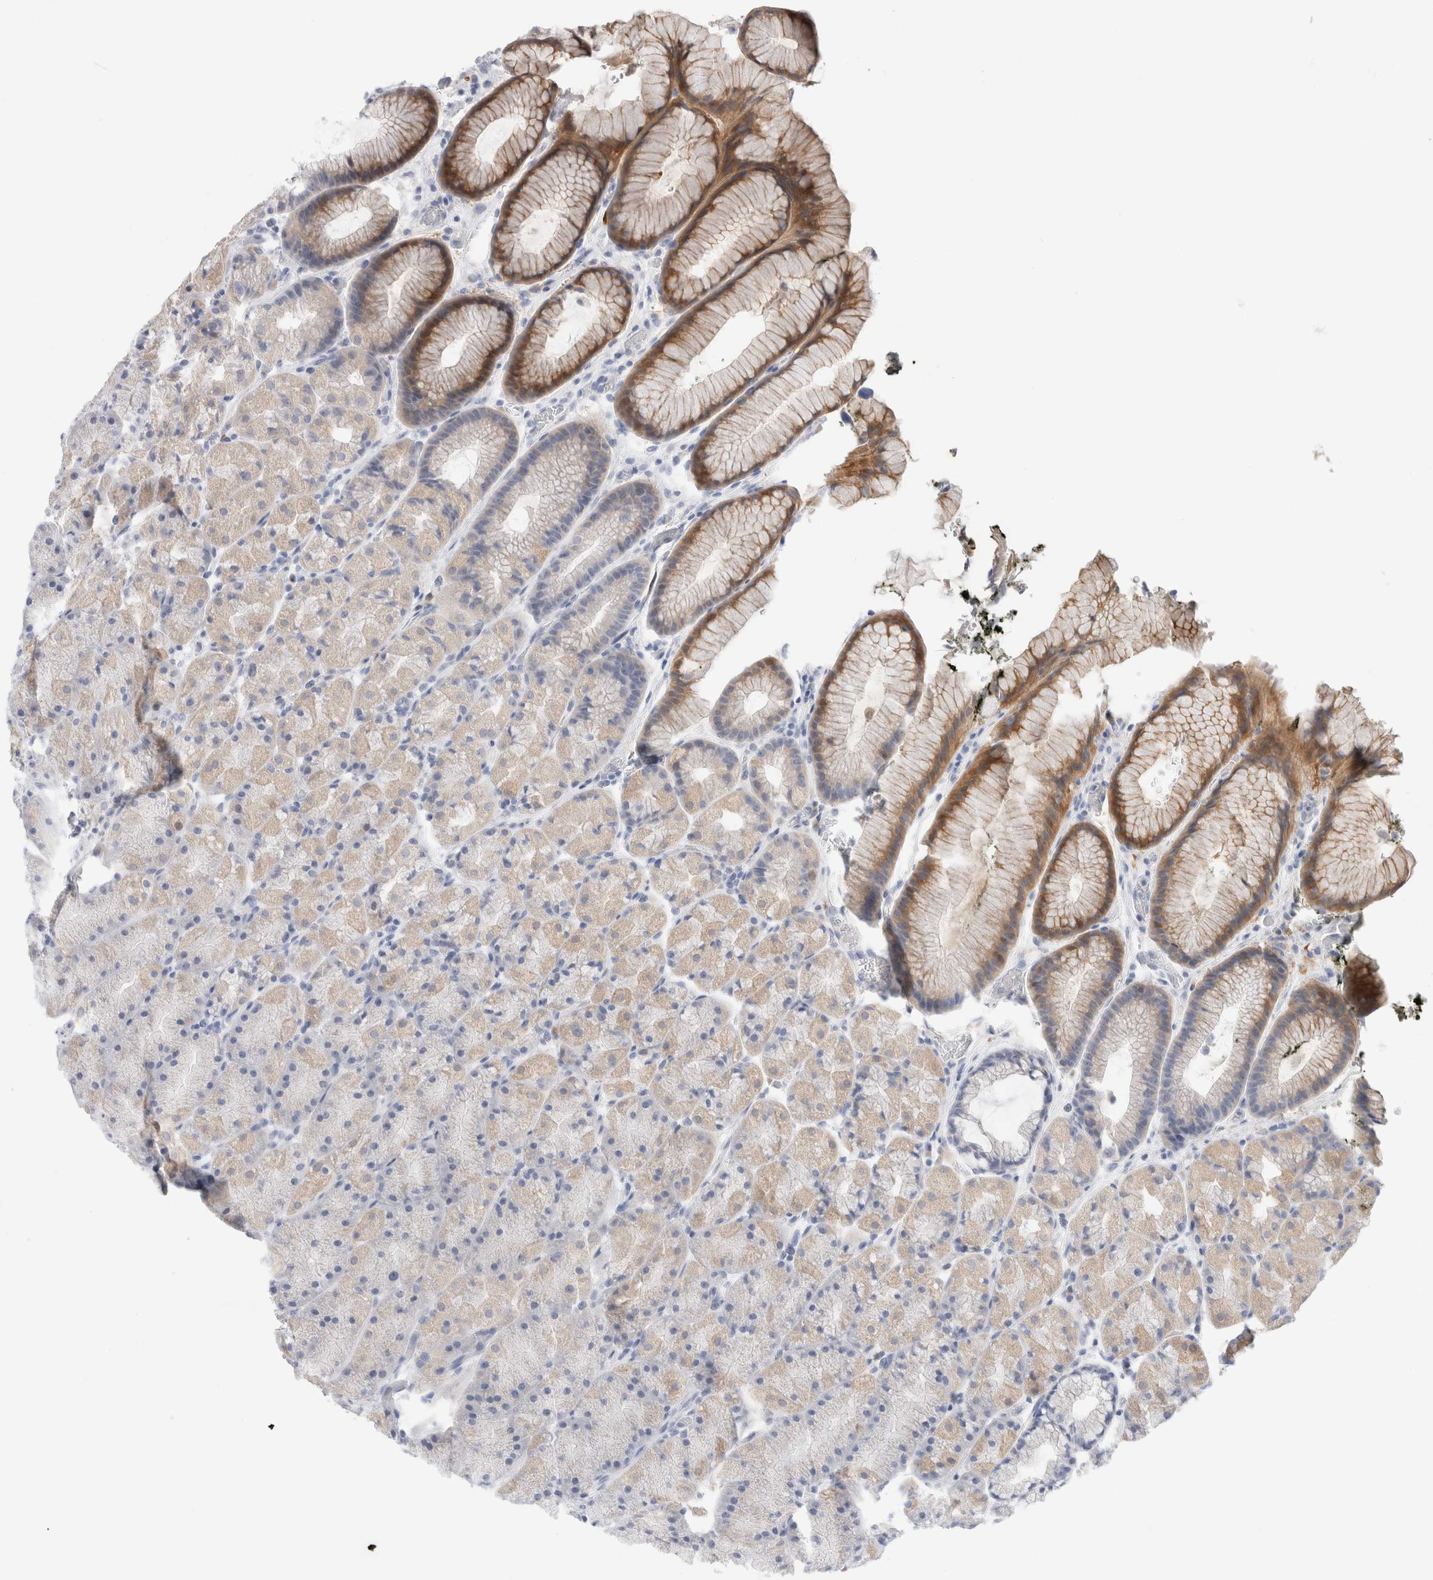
{"staining": {"intensity": "moderate", "quantity": "<25%", "location": "cytoplasmic/membranous"}, "tissue": "stomach", "cell_type": "Glandular cells", "image_type": "normal", "snomed": [{"axis": "morphology", "description": "Normal tissue, NOS"}, {"axis": "topography", "description": "Stomach, upper"}, {"axis": "topography", "description": "Stomach"}], "caption": "Protein staining of unremarkable stomach displays moderate cytoplasmic/membranous expression in approximately <25% of glandular cells.", "gene": "SLC22A12", "patient": {"sex": "male", "age": 48}}